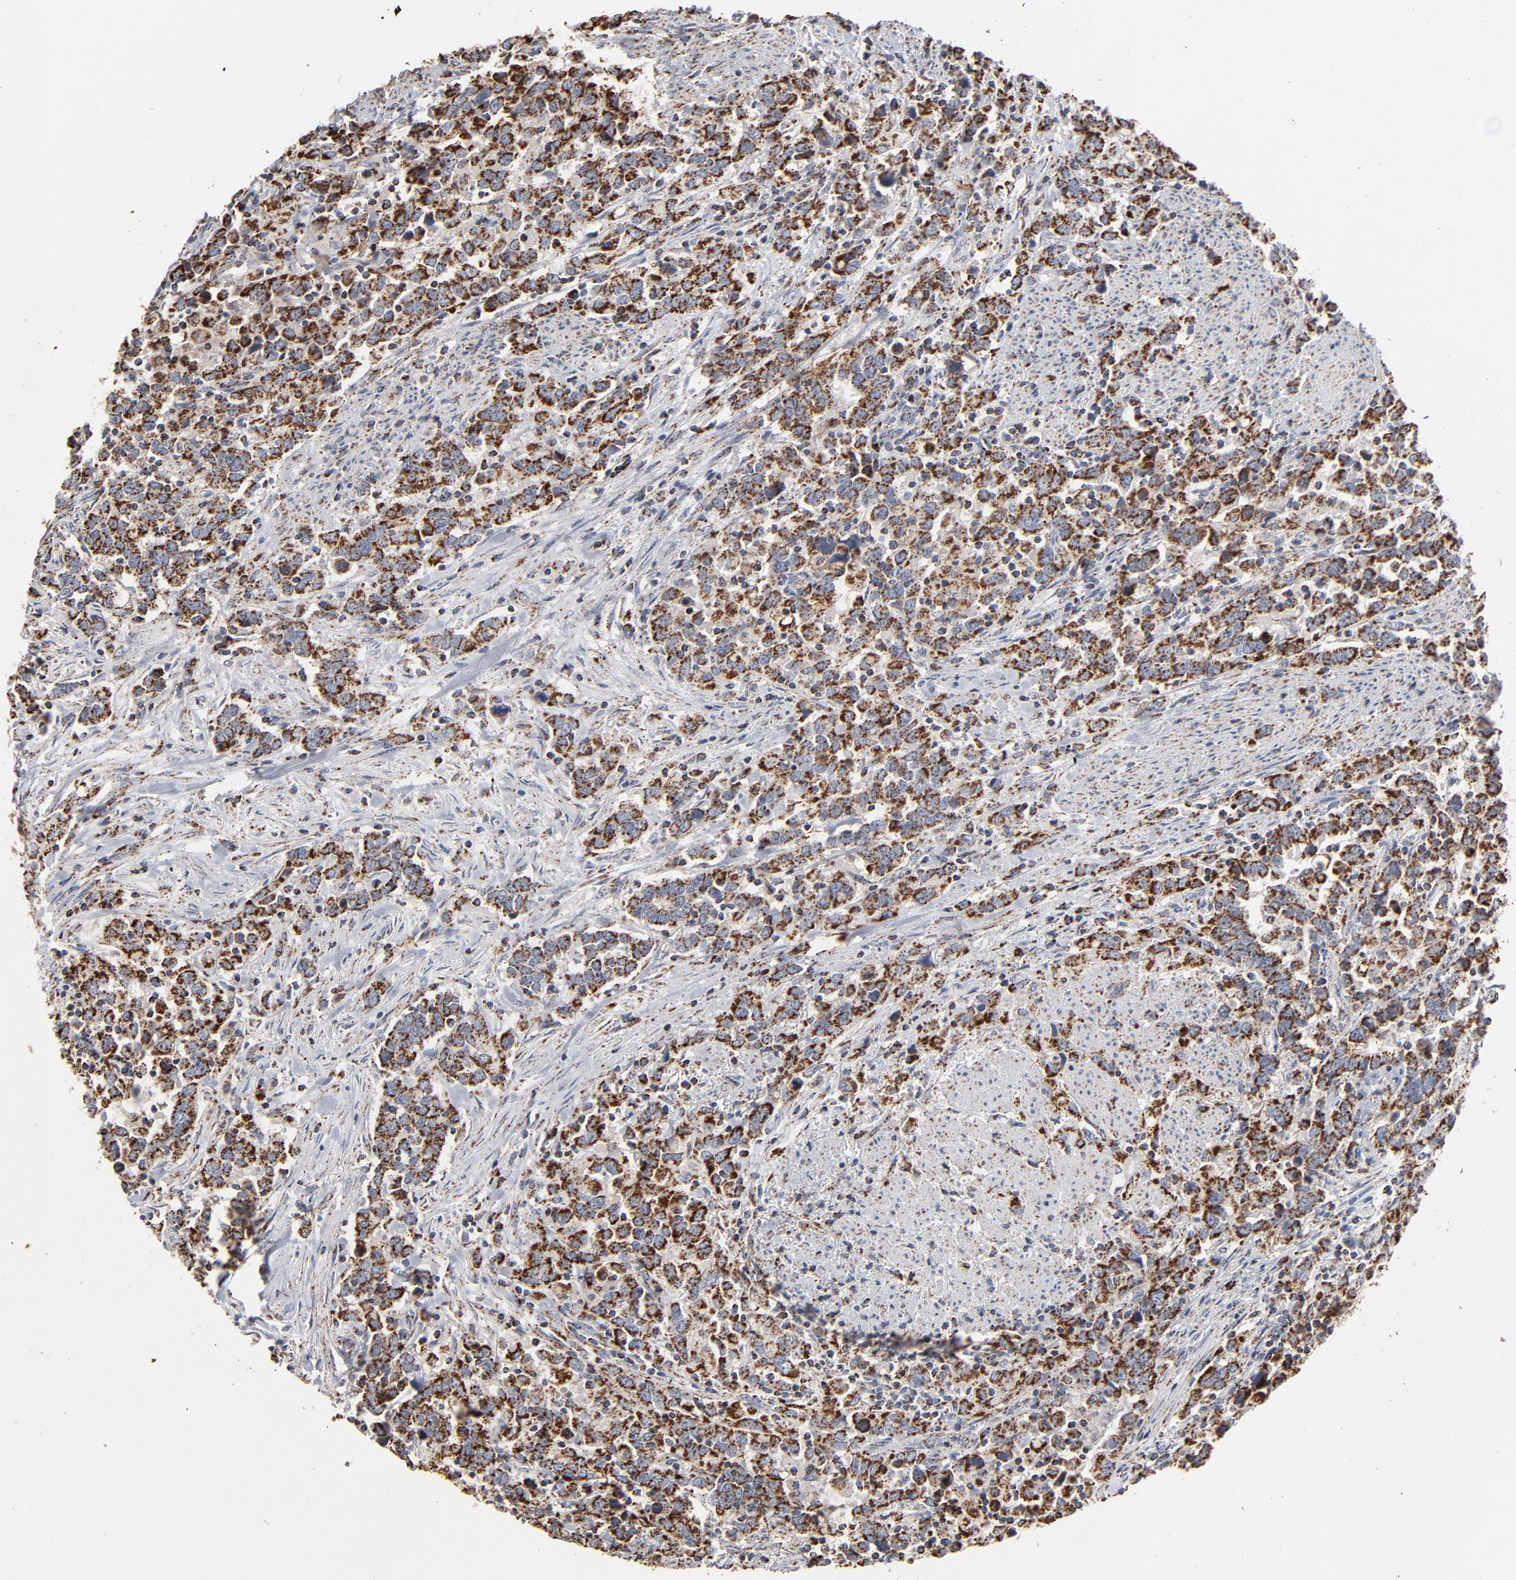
{"staining": {"intensity": "strong", "quantity": ">75%", "location": "cytoplasmic/membranous"}, "tissue": "urothelial cancer", "cell_type": "Tumor cells", "image_type": "cancer", "snomed": [{"axis": "morphology", "description": "Urothelial carcinoma, High grade"}, {"axis": "topography", "description": "Urinary bladder"}], "caption": "Tumor cells exhibit high levels of strong cytoplasmic/membranous expression in approximately >75% of cells in human urothelial cancer. The protein of interest is stained brown, and the nuclei are stained in blue (DAB IHC with brightfield microscopy, high magnification).", "gene": "UQCRC1", "patient": {"sex": "male", "age": 61}}